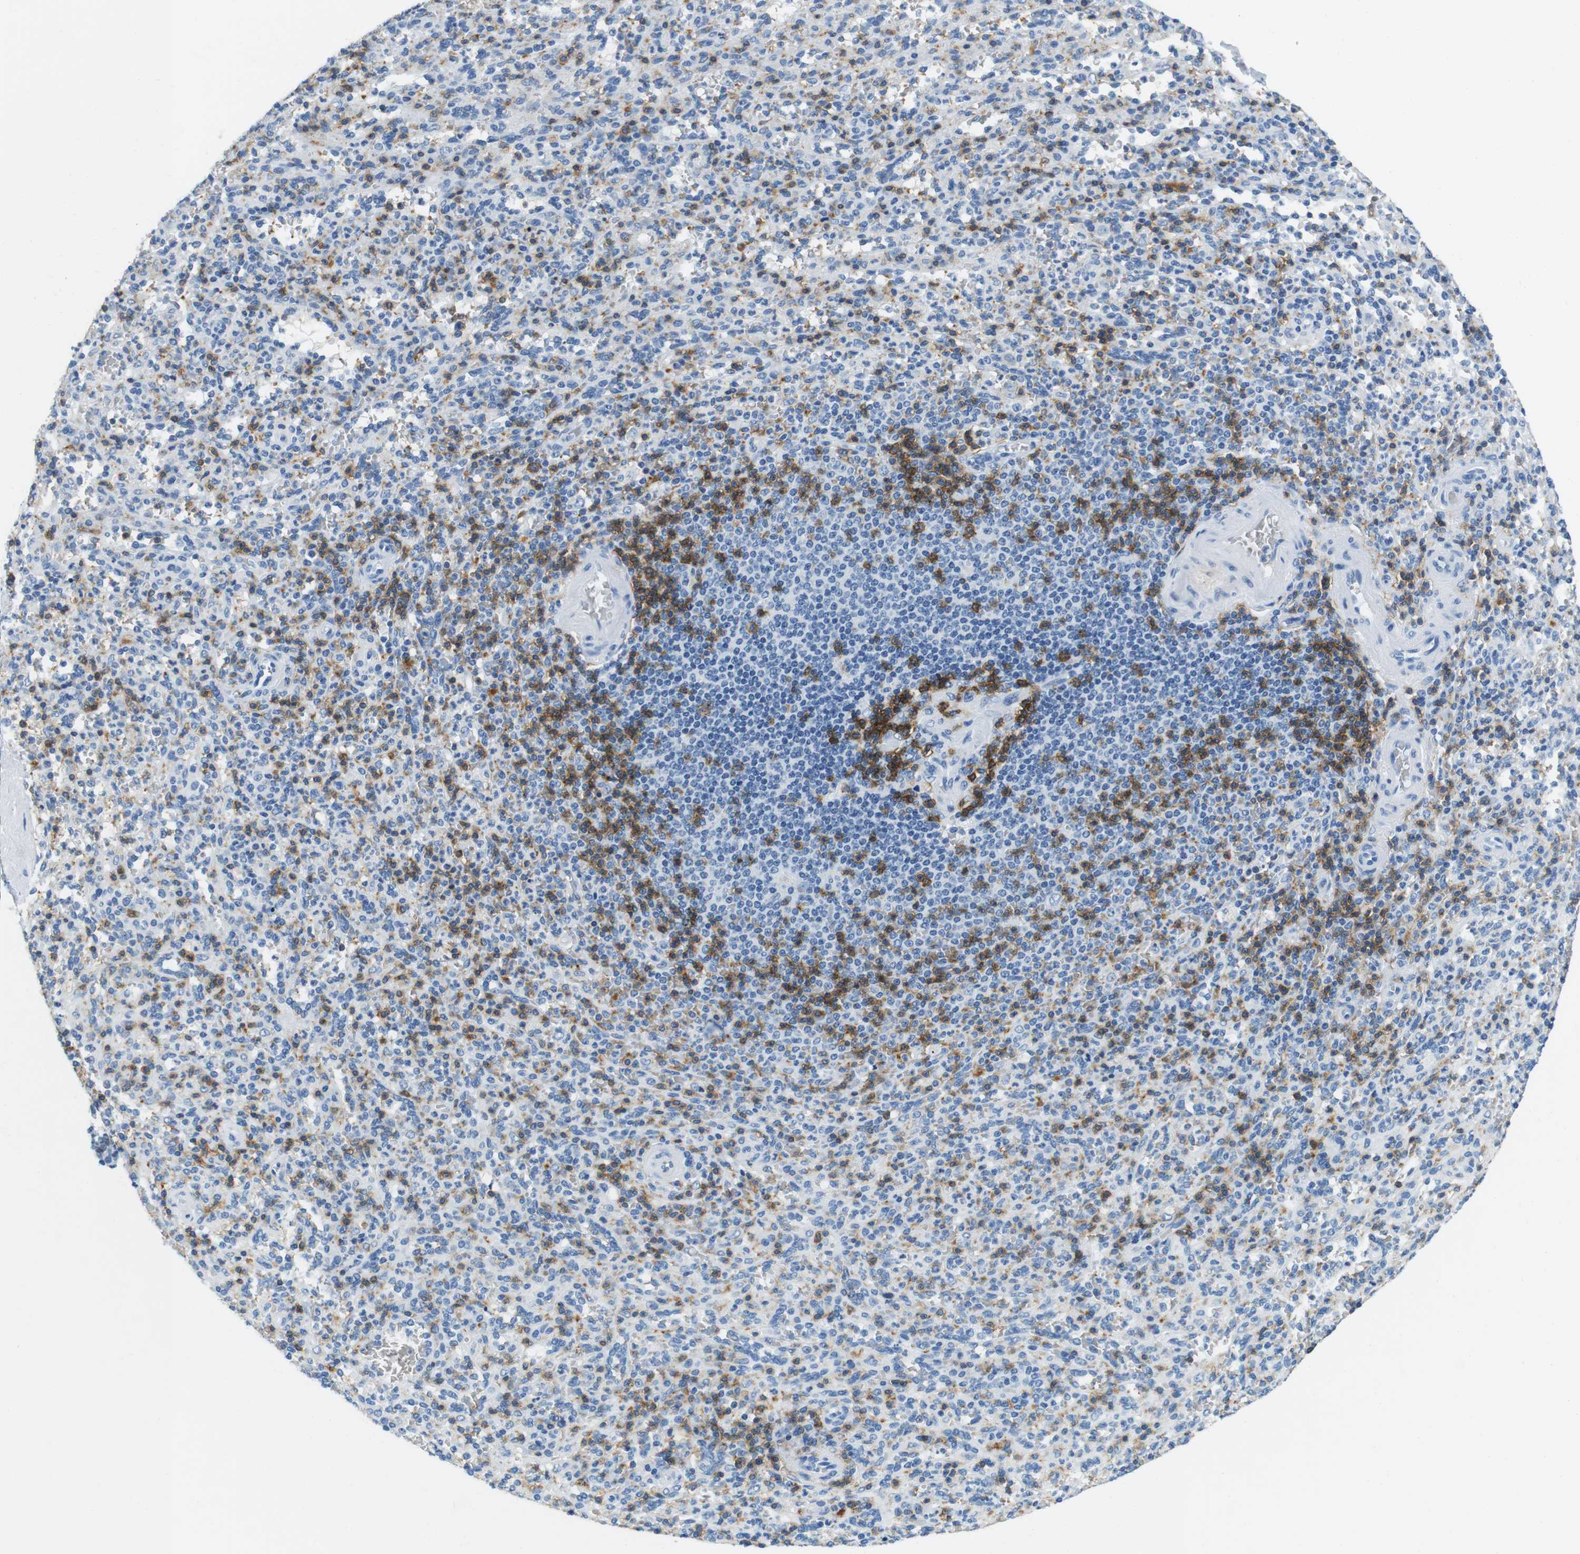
{"staining": {"intensity": "moderate", "quantity": "<25%", "location": "cytoplasmic/membranous"}, "tissue": "spleen", "cell_type": "Cells in red pulp", "image_type": "normal", "snomed": [{"axis": "morphology", "description": "Normal tissue, NOS"}, {"axis": "topography", "description": "Spleen"}], "caption": "Immunohistochemistry (IHC) micrograph of unremarkable spleen stained for a protein (brown), which shows low levels of moderate cytoplasmic/membranous staining in about <25% of cells in red pulp.", "gene": "LAT", "patient": {"sex": "male", "age": 36}}